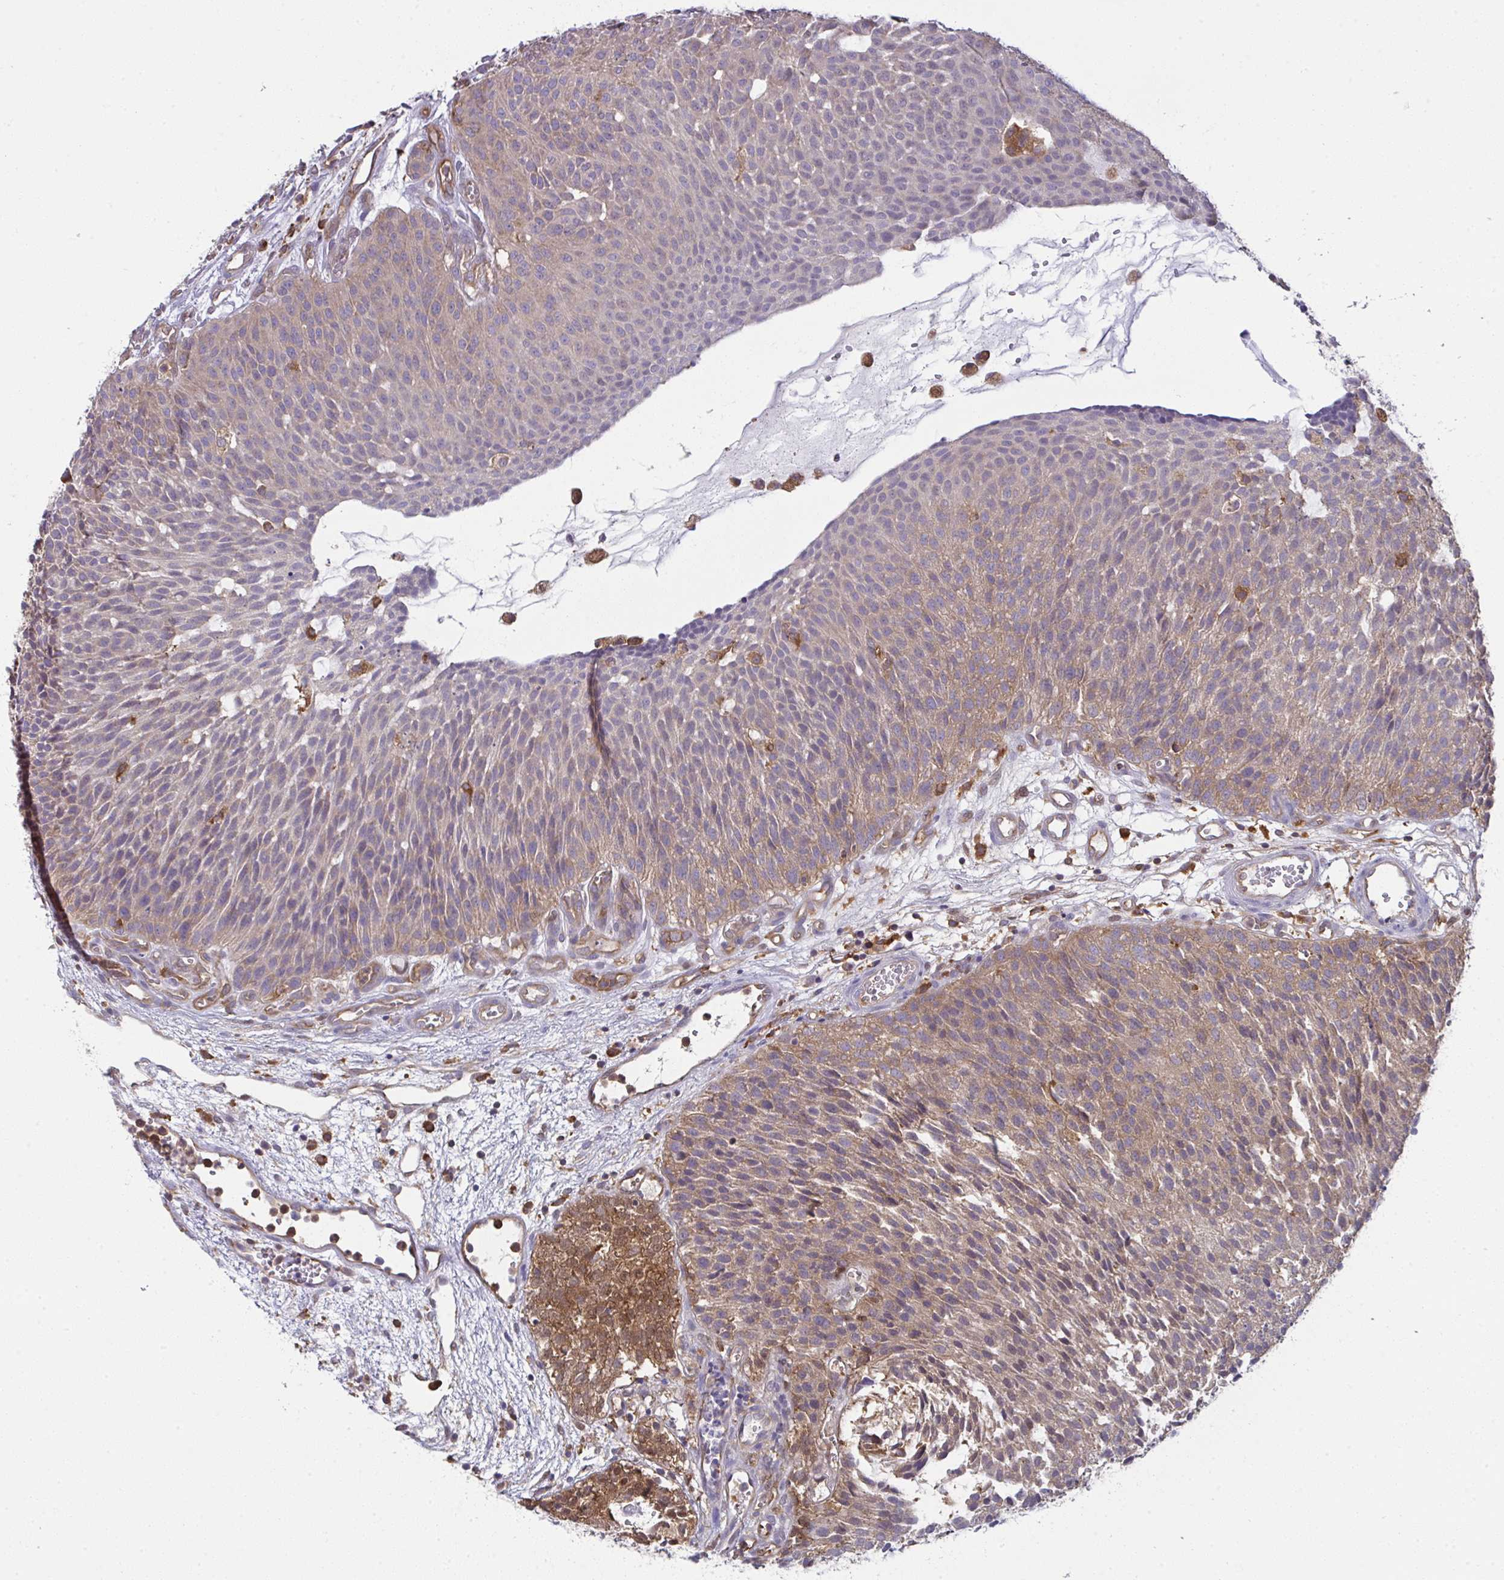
{"staining": {"intensity": "moderate", "quantity": ">75%", "location": "cytoplasmic/membranous"}, "tissue": "urothelial cancer", "cell_type": "Tumor cells", "image_type": "cancer", "snomed": [{"axis": "morphology", "description": "Urothelial carcinoma, NOS"}, {"axis": "topography", "description": "Urinary bladder"}], "caption": "Immunohistochemical staining of urothelial cancer exhibits moderate cytoplasmic/membranous protein positivity in approximately >75% of tumor cells.", "gene": "ALDH16A1", "patient": {"sex": "male", "age": 84}}